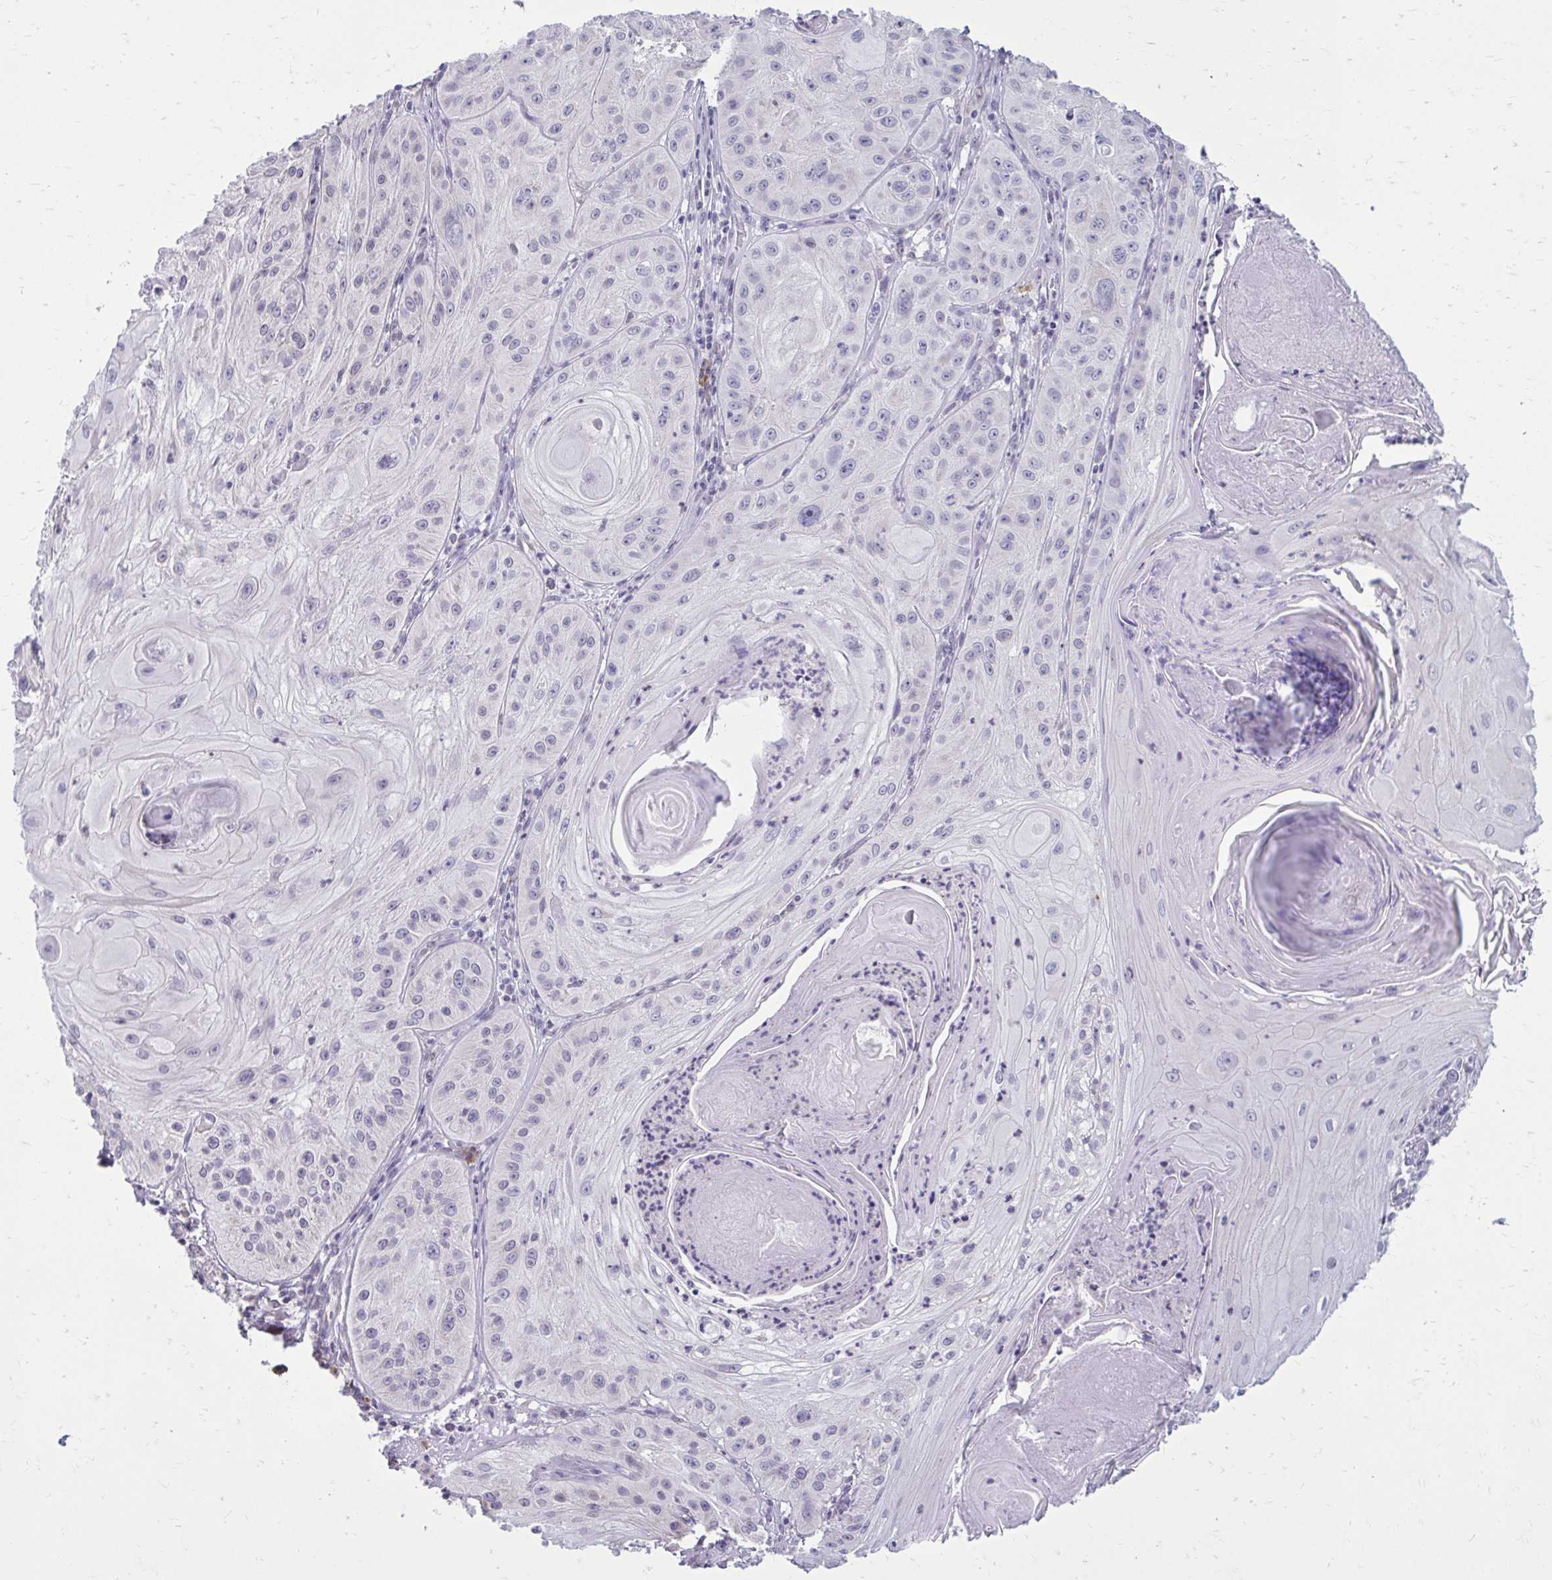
{"staining": {"intensity": "negative", "quantity": "none", "location": "none"}, "tissue": "skin cancer", "cell_type": "Tumor cells", "image_type": "cancer", "snomed": [{"axis": "morphology", "description": "Squamous cell carcinoma, NOS"}, {"axis": "topography", "description": "Skin"}], "caption": "Immunohistochemistry of skin cancer (squamous cell carcinoma) reveals no positivity in tumor cells.", "gene": "PROSER1", "patient": {"sex": "male", "age": 85}}